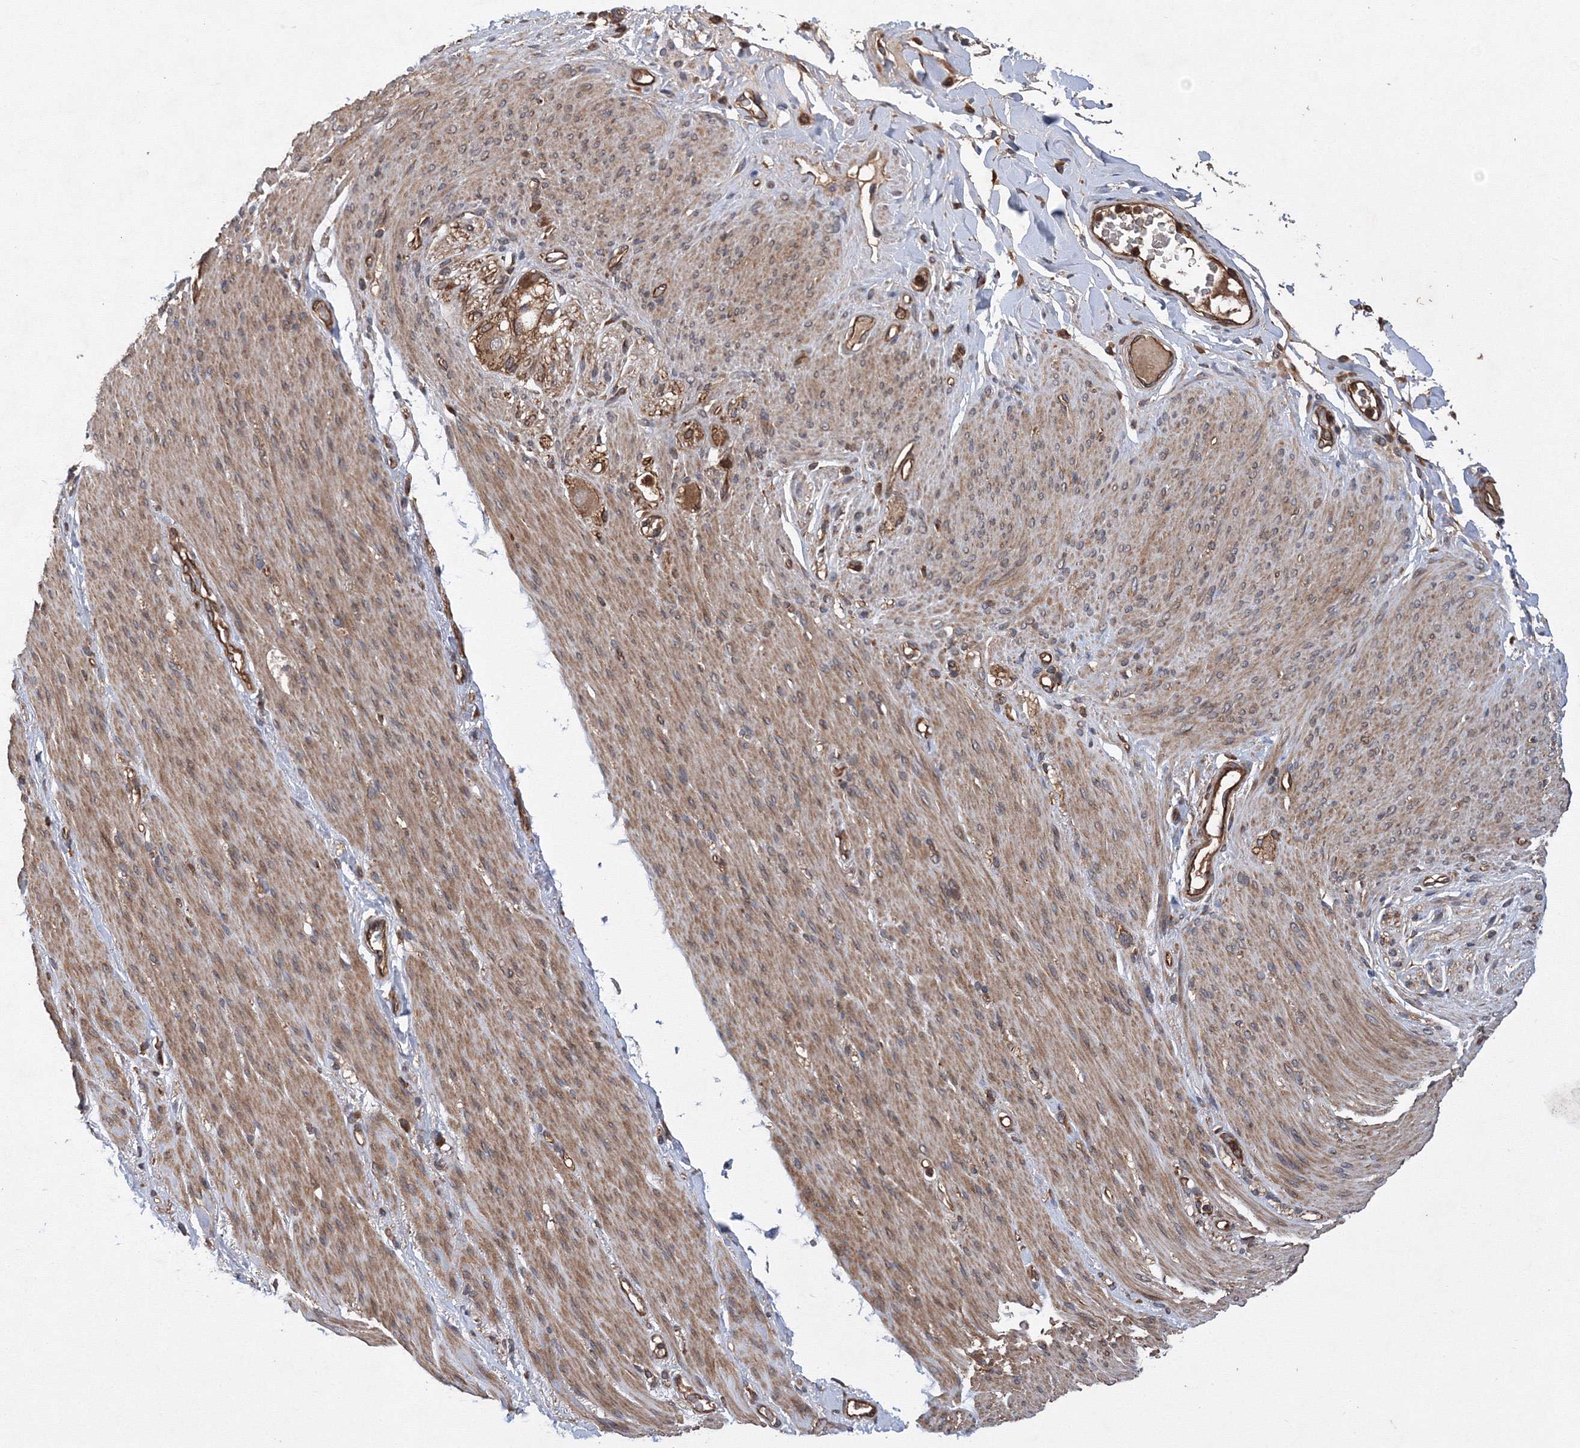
{"staining": {"intensity": "weak", "quantity": ">75%", "location": "cytoplasmic/membranous"}, "tissue": "adipose tissue", "cell_type": "Adipocytes", "image_type": "normal", "snomed": [{"axis": "morphology", "description": "Normal tissue, NOS"}, {"axis": "topography", "description": "Colon"}, {"axis": "topography", "description": "Peripheral nerve tissue"}], "caption": "Adipocytes demonstrate weak cytoplasmic/membranous positivity in approximately >75% of cells in benign adipose tissue. The staining is performed using DAB (3,3'-diaminobenzidine) brown chromogen to label protein expression. The nuclei are counter-stained blue using hematoxylin.", "gene": "ATG3", "patient": {"sex": "female", "age": 61}}